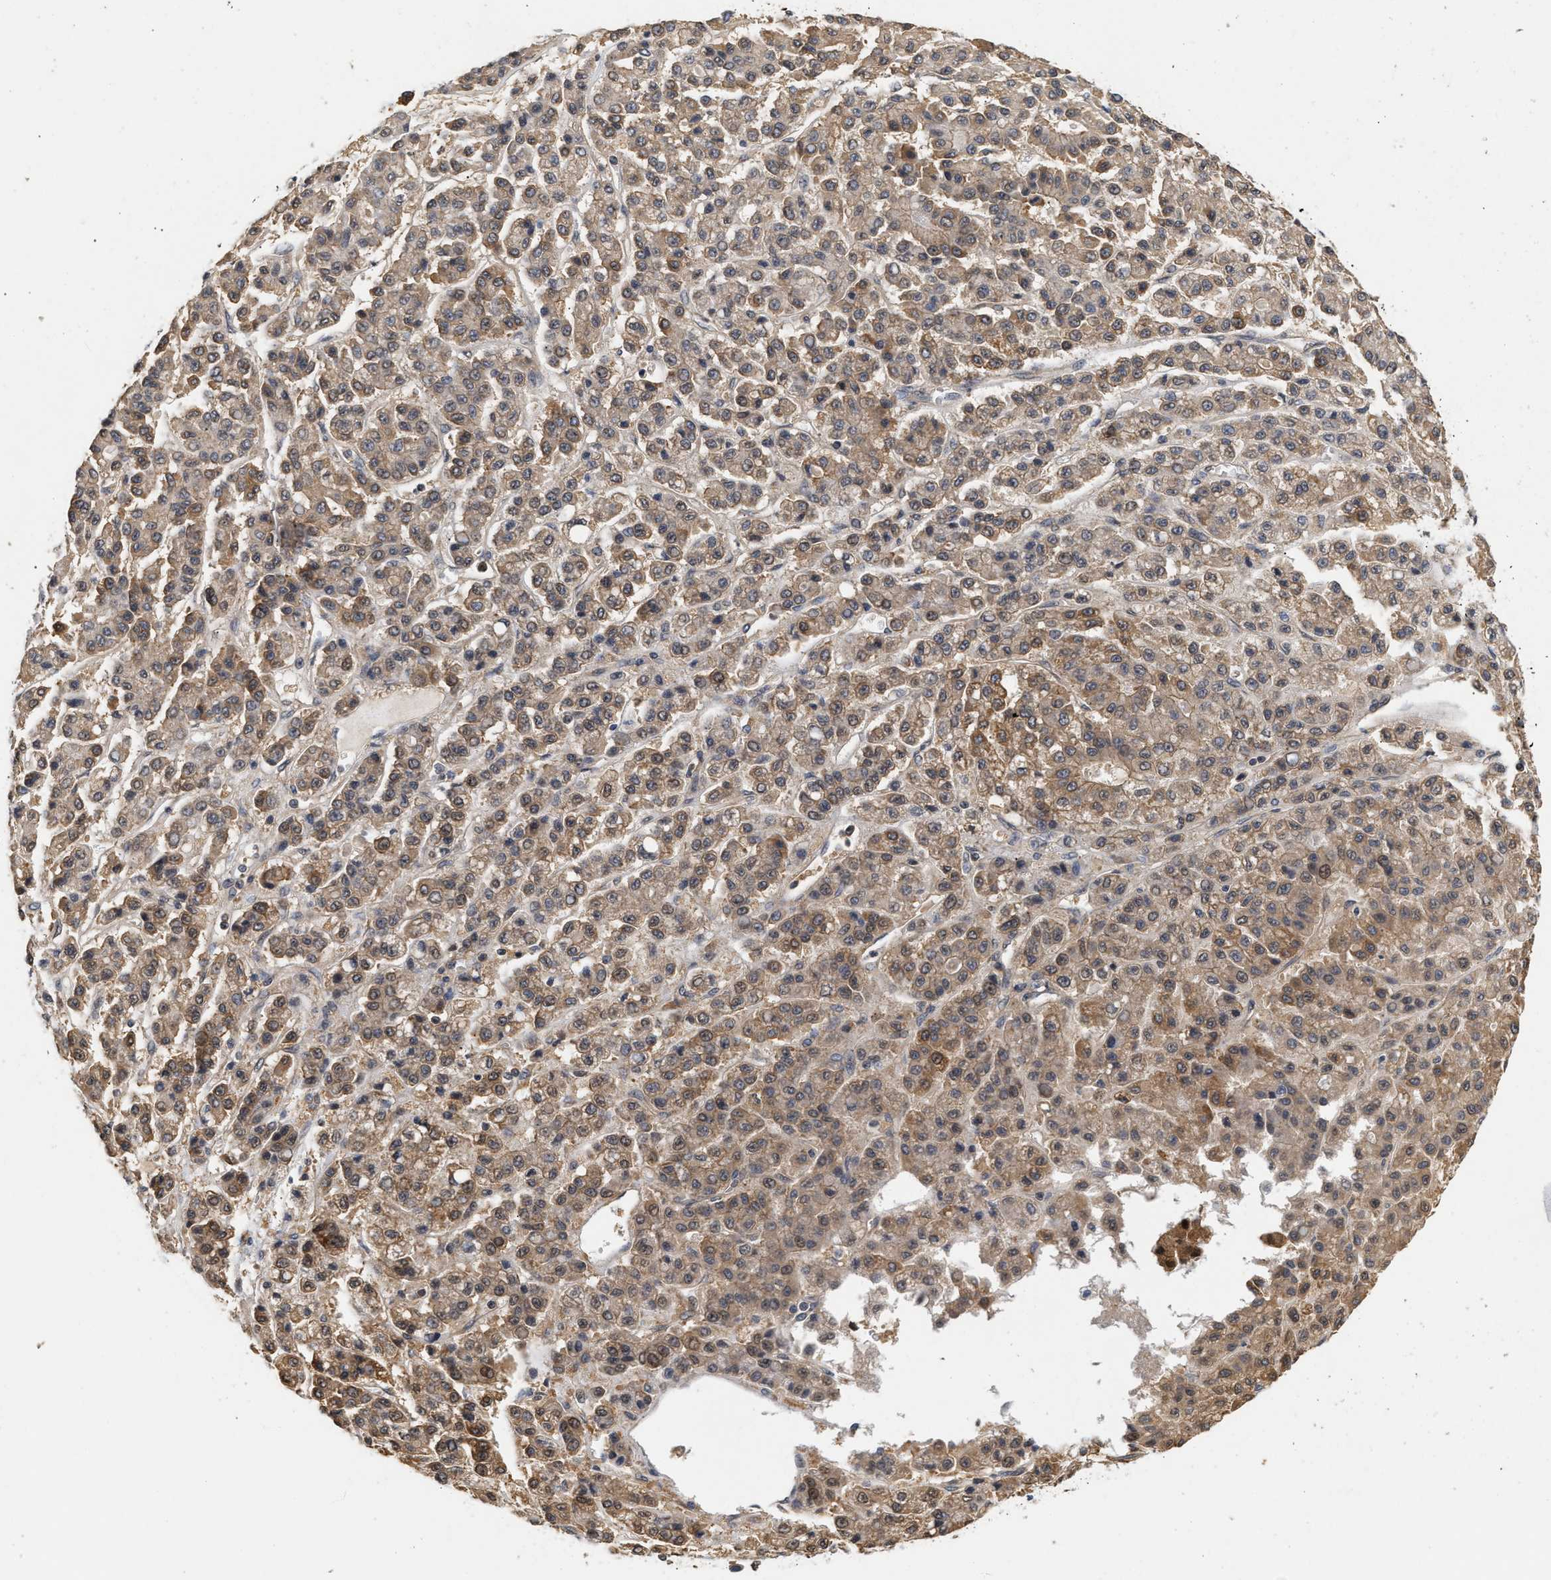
{"staining": {"intensity": "weak", "quantity": ">75%", "location": "cytoplasmic/membranous"}, "tissue": "liver cancer", "cell_type": "Tumor cells", "image_type": "cancer", "snomed": [{"axis": "morphology", "description": "Carcinoma, Hepatocellular, NOS"}, {"axis": "topography", "description": "Liver"}], "caption": "Protein staining shows weak cytoplasmic/membranous expression in approximately >75% of tumor cells in liver cancer. The staining was performed using DAB, with brown indicating positive protein expression. Nuclei are stained blue with hematoxylin.", "gene": "ABHD5", "patient": {"sex": "male", "age": 70}}